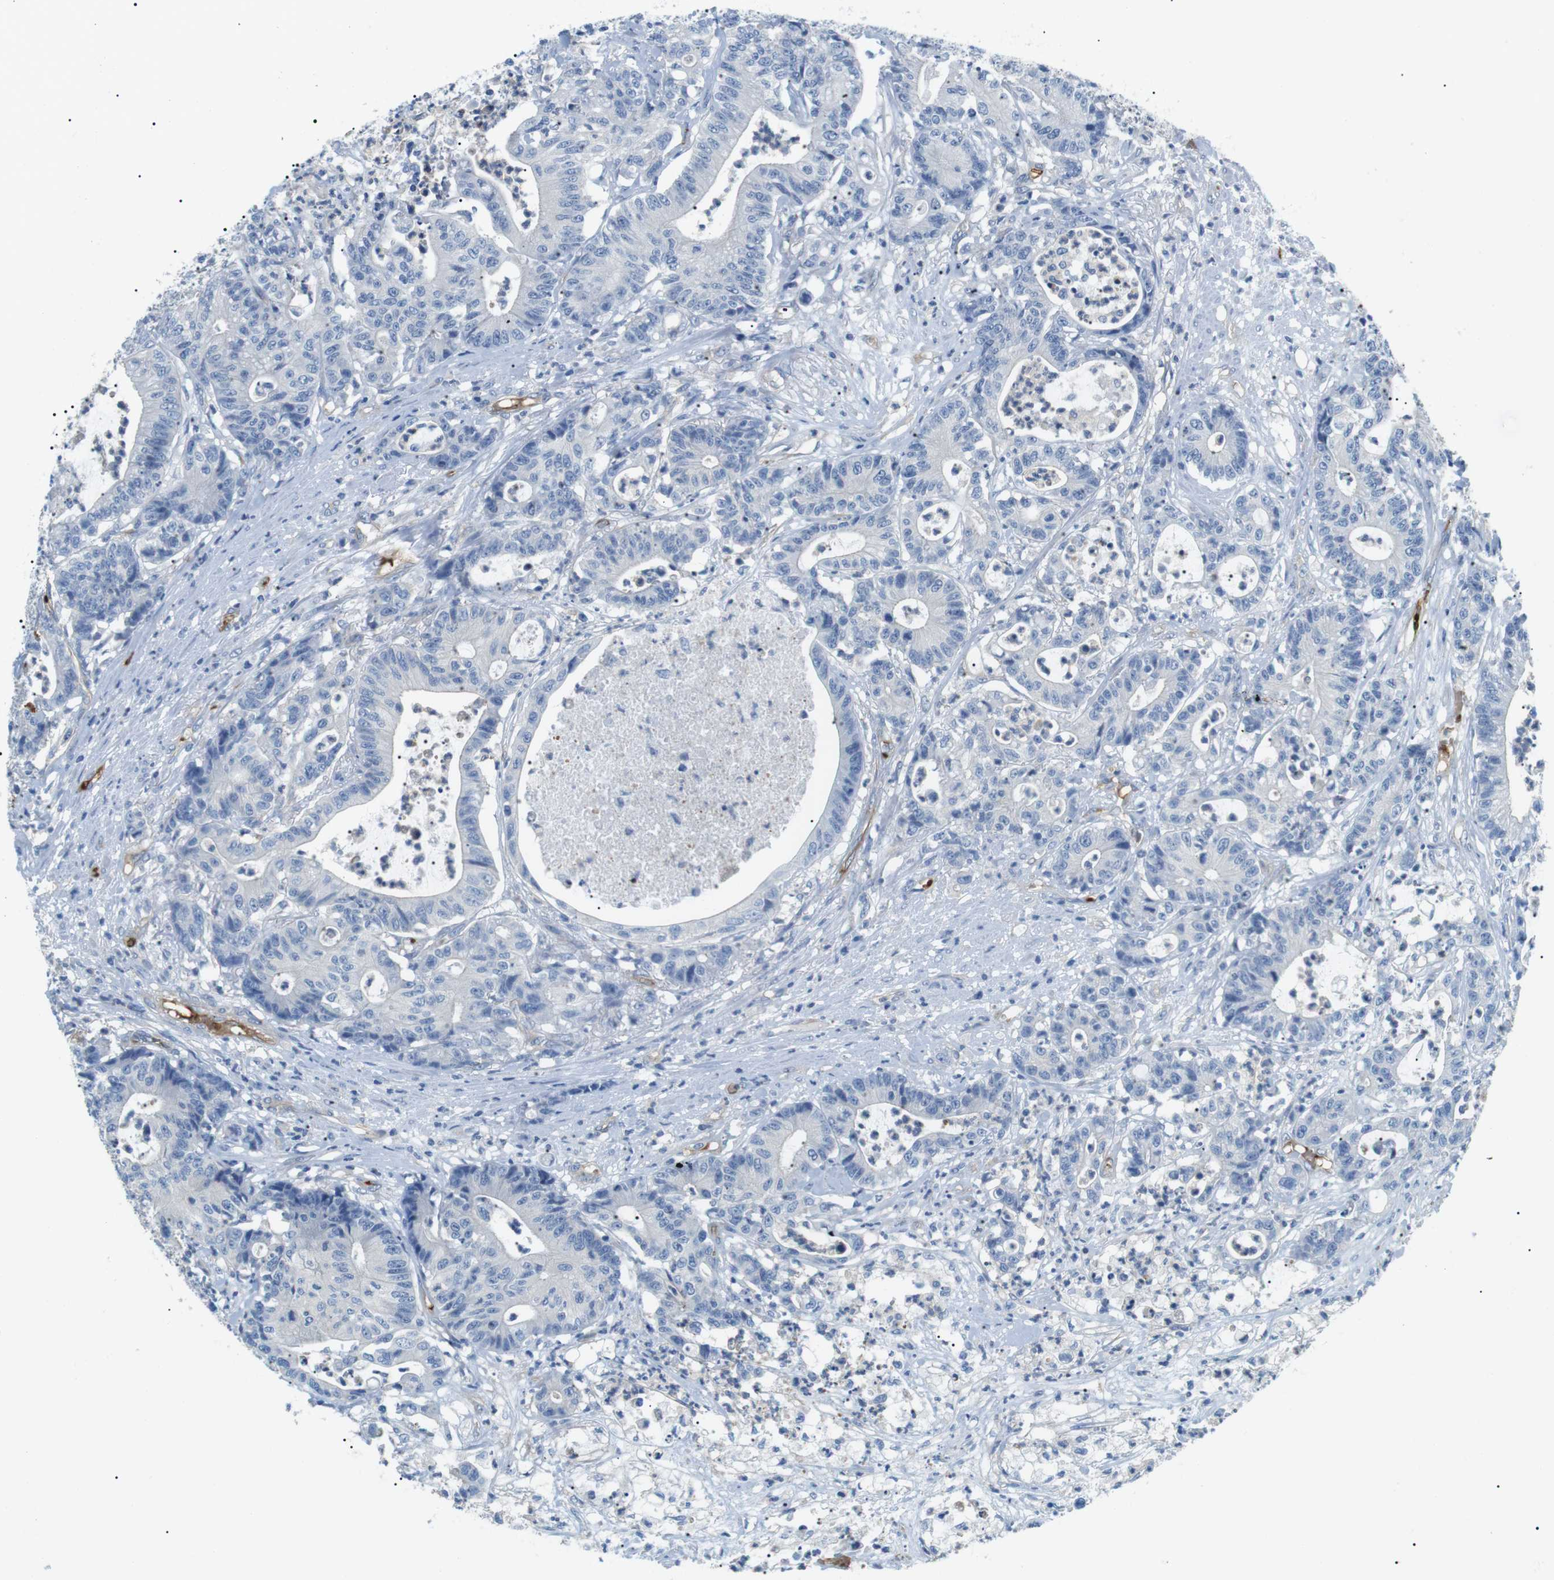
{"staining": {"intensity": "negative", "quantity": "none", "location": "none"}, "tissue": "colorectal cancer", "cell_type": "Tumor cells", "image_type": "cancer", "snomed": [{"axis": "morphology", "description": "Adenocarcinoma, NOS"}, {"axis": "topography", "description": "Colon"}], "caption": "This histopathology image is of colorectal cancer (adenocarcinoma) stained with IHC to label a protein in brown with the nuclei are counter-stained blue. There is no staining in tumor cells.", "gene": "ADCY10", "patient": {"sex": "female", "age": 84}}